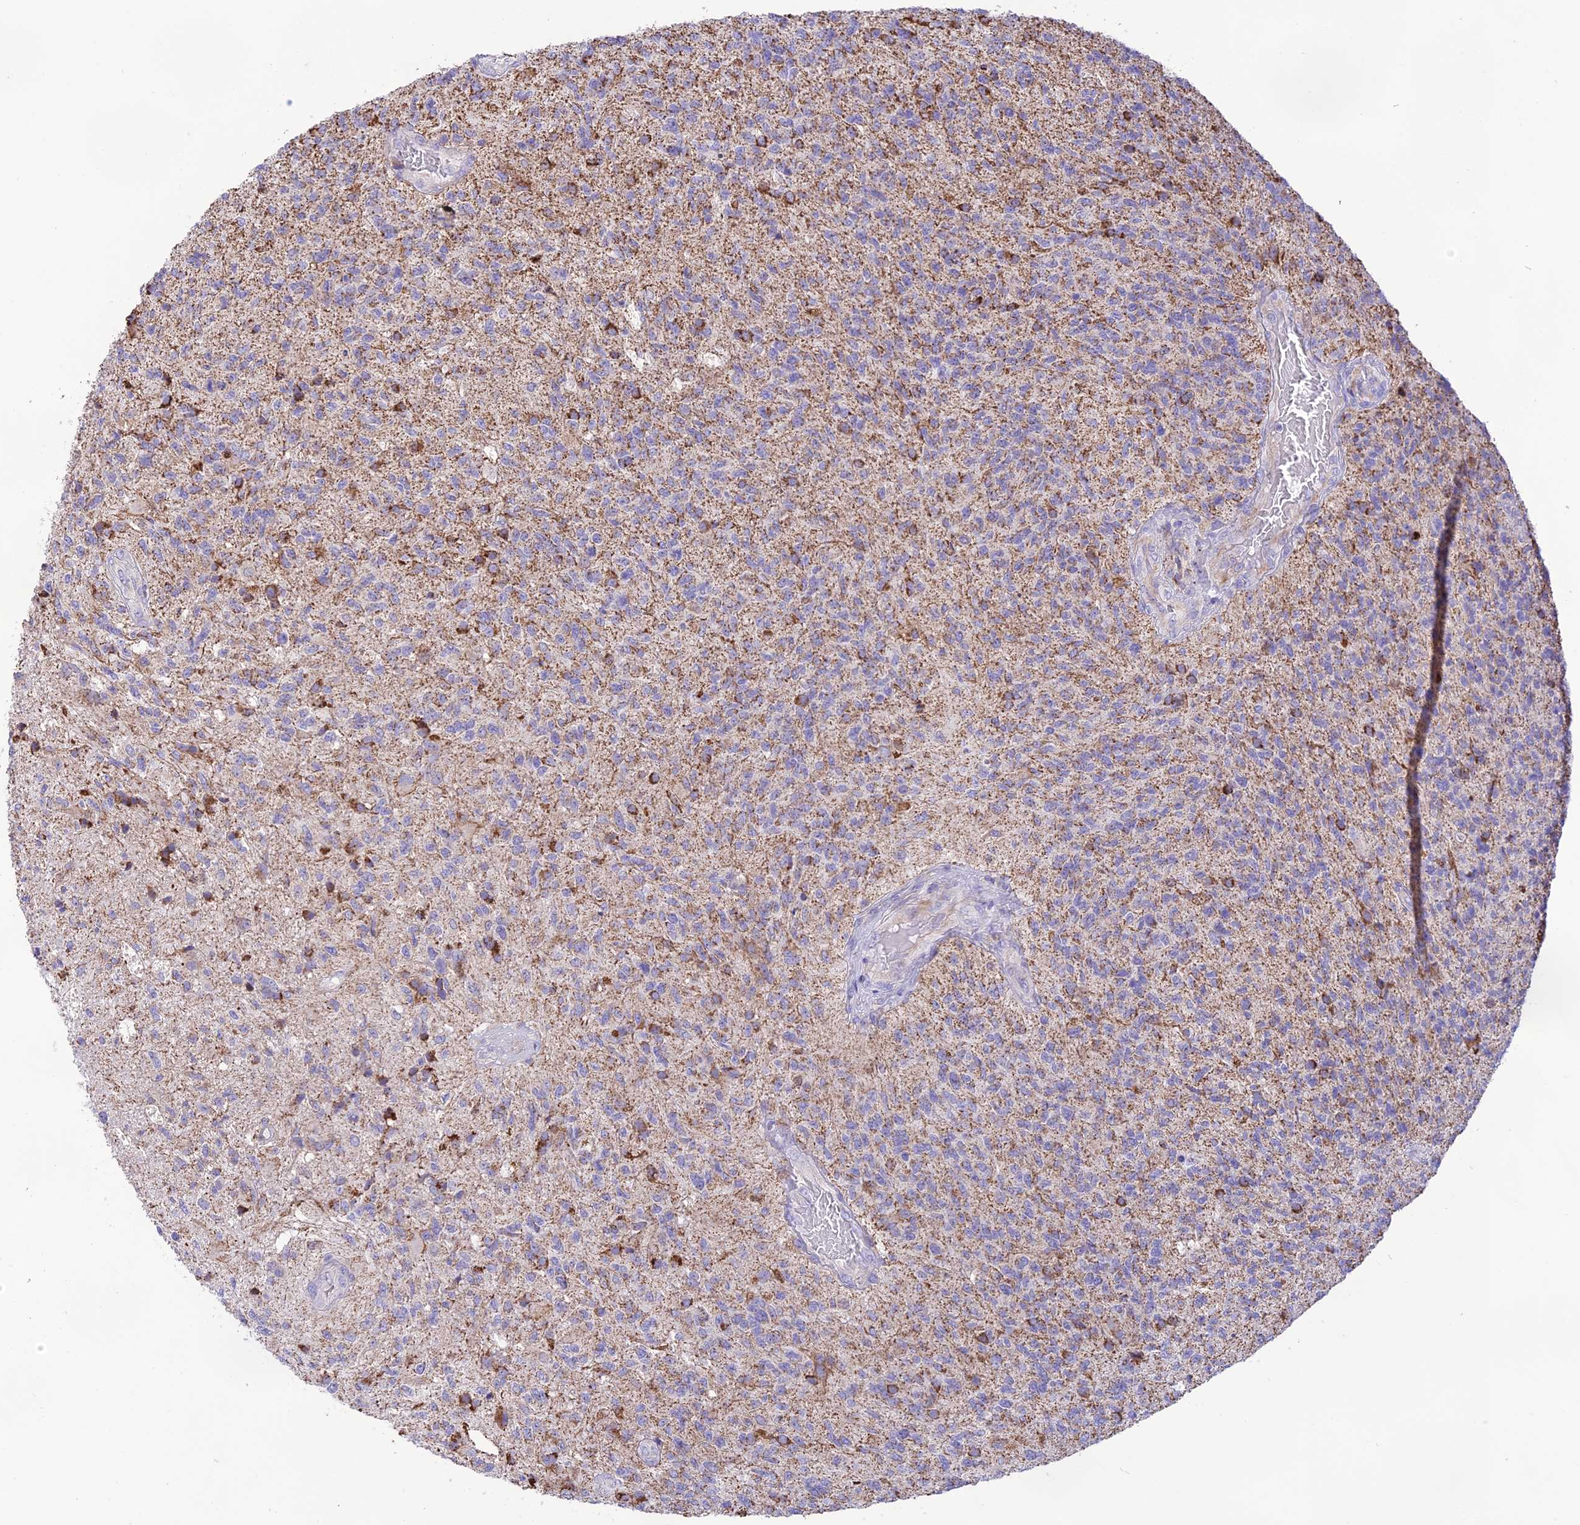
{"staining": {"intensity": "moderate", "quantity": "<25%", "location": "cytoplasmic/membranous"}, "tissue": "glioma", "cell_type": "Tumor cells", "image_type": "cancer", "snomed": [{"axis": "morphology", "description": "Glioma, malignant, High grade"}, {"axis": "topography", "description": "Brain"}], "caption": "Tumor cells show low levels of moderate cytoplasmic/membranous positivity in approximately <25% of cells in human glioma.", "gene": "DOC2B", "patient": {"sex": "male", "age": 56}}